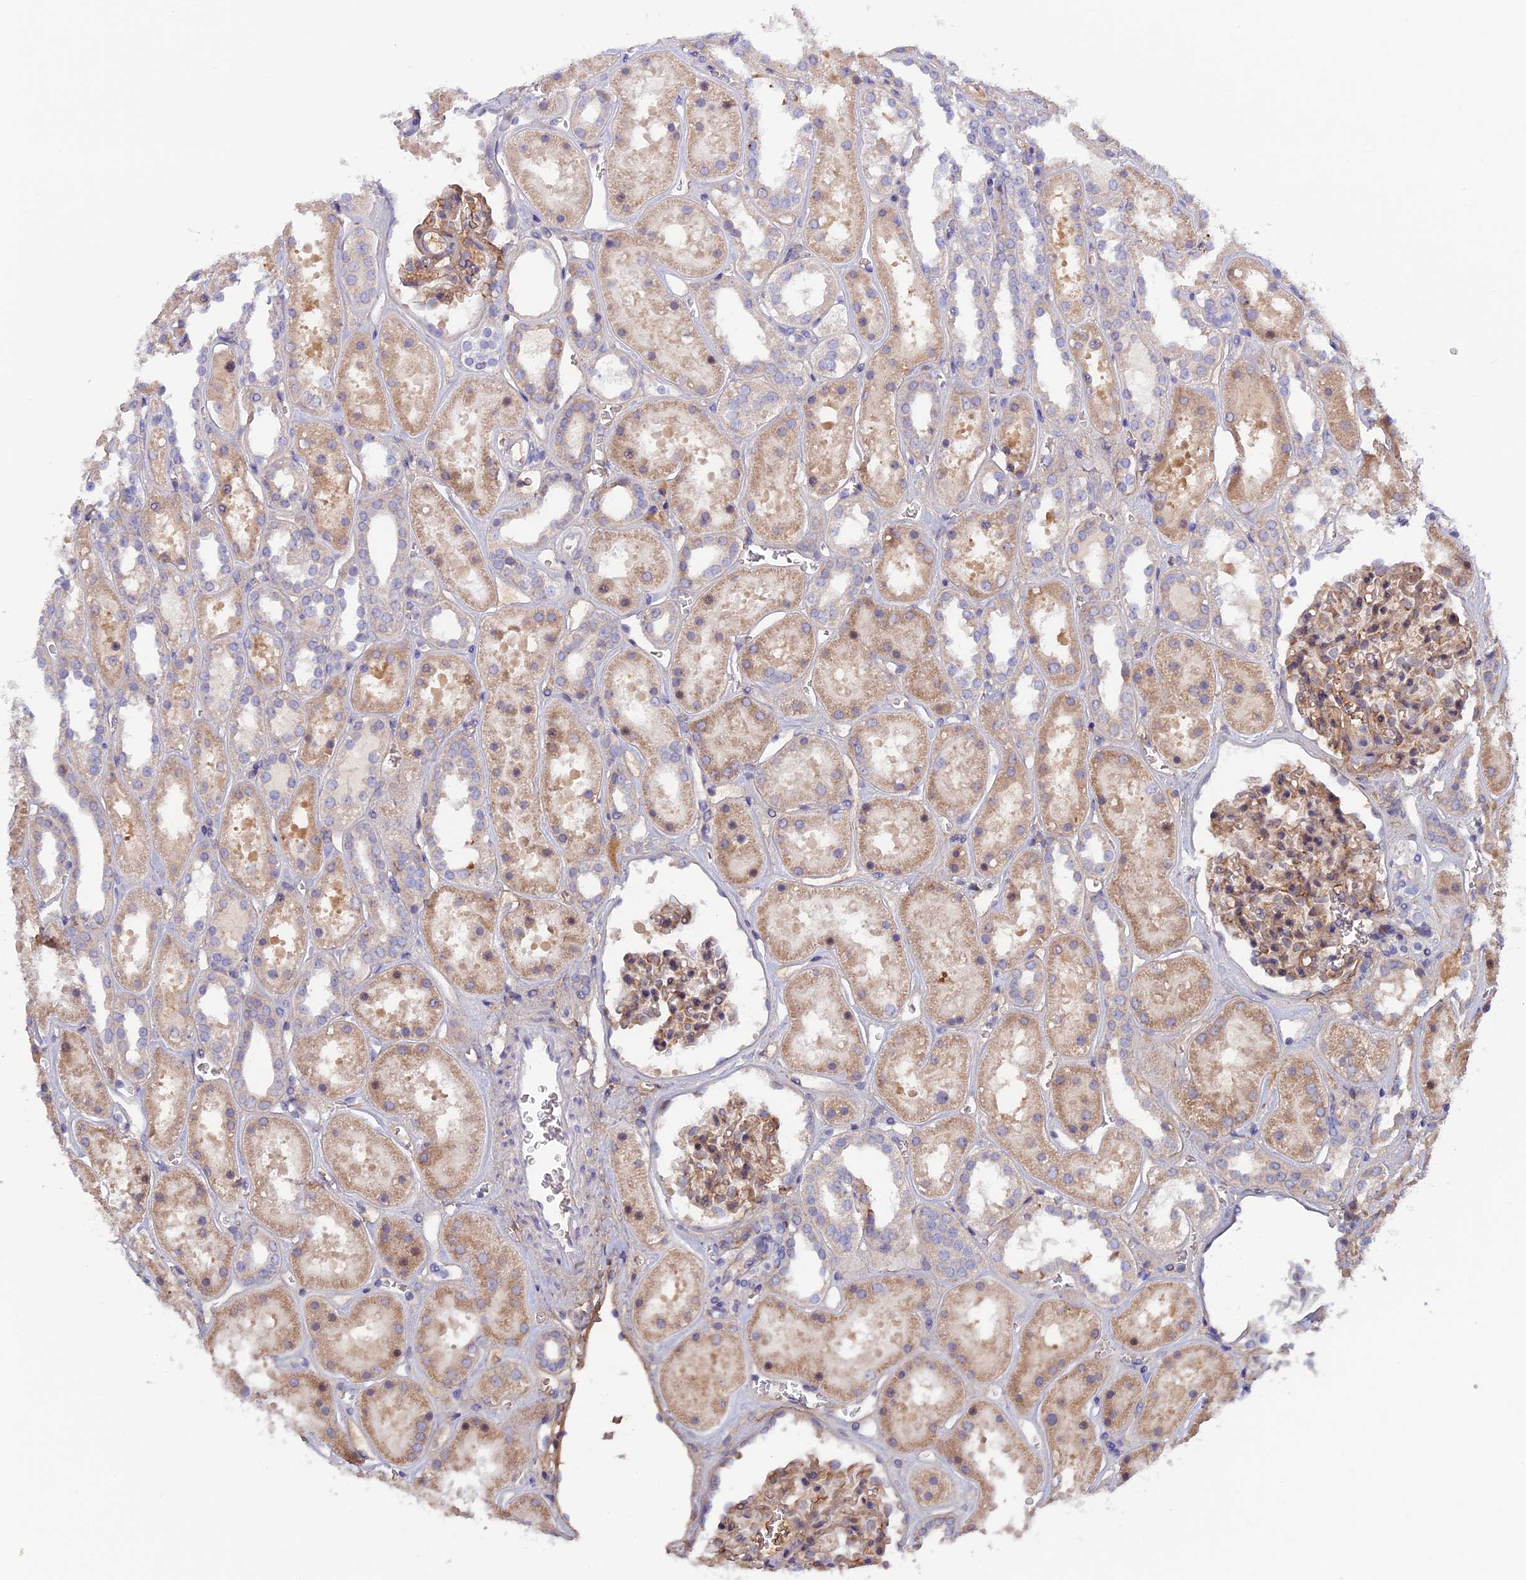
{"staining": {"intensity": "moderate", "quantity": "<25%", "location": "cytoplasmic/membranous"}, "tissue": "kidney", "cell_type": "Cells in glomeruli", "image_type": "normal", "snomed": [{"axis": "morphology", "description": "Normal tissue, NOS"}, {"axis": "topography", "description": "Kidney"}], "caption": "Approximately <25% of cells in glomeruli in benign kidney exhibit moderate cytoplasmic/membranous protein expression as visualized by brown immunohistochemical staining.", "gene": "COL4A3", "patient": {"sex": "female", "age": 41}}